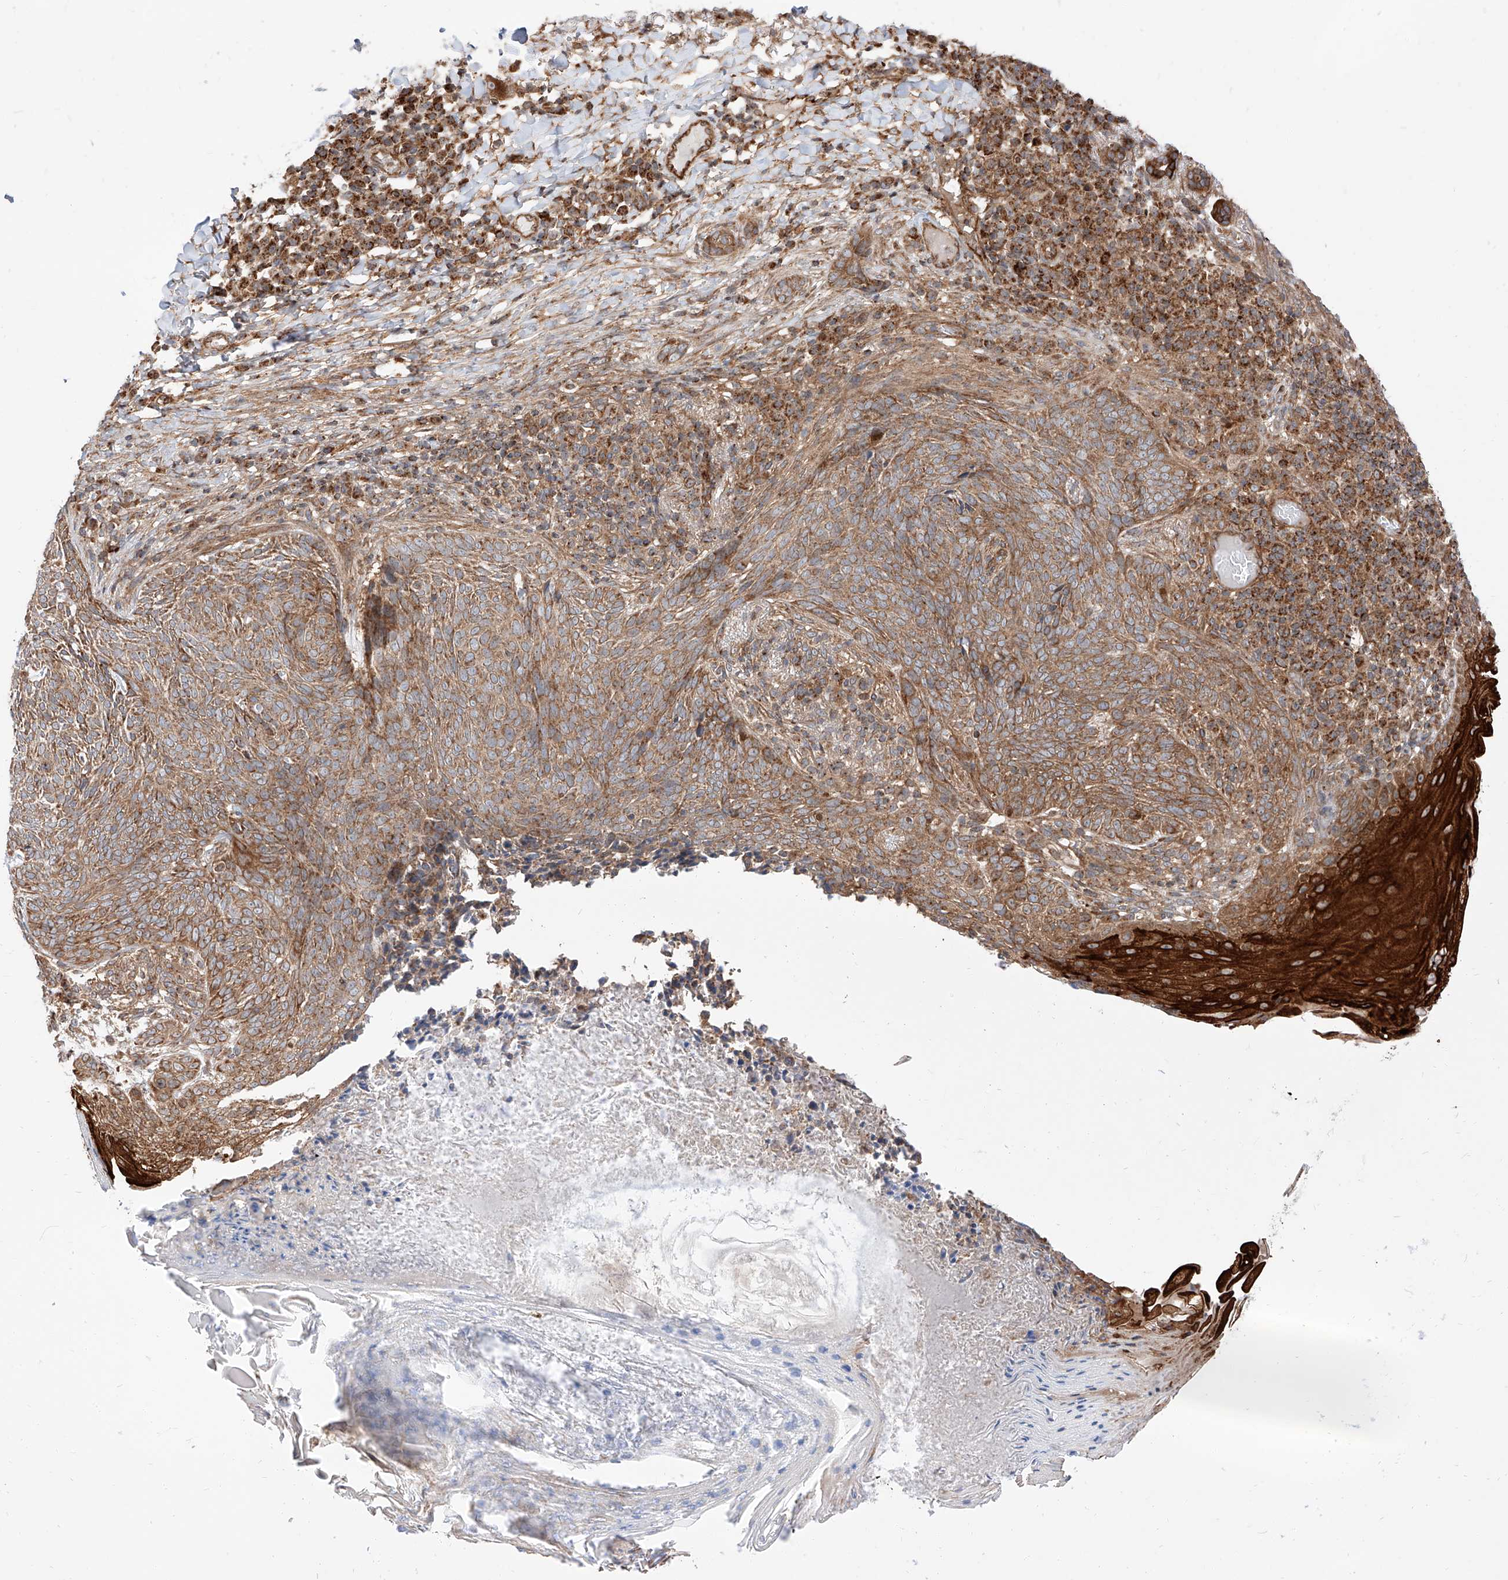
{"staining": {"intensity": "moderate", "quantity": ">75%", "location": "cytoplasmic/membranous"}, "tissue": "skin cancer", "cell_type": "Tumor cells", "image_type": "cancer", "snomed": [{"axis": "morphology", "description": "Basal cell carcinoma"}, {"axis": "topography", "description": "Skin"}], "caption": "Immunohistochemical staining of human skin cancer shows moderate cytoplasmic/membranous protein expression in approximately >75% of tumor cells. (DAB IHC with brightfield microscopy, high magnification).", "gene": "ISCA2", "patient": {"sex": "male", "age": 85}}